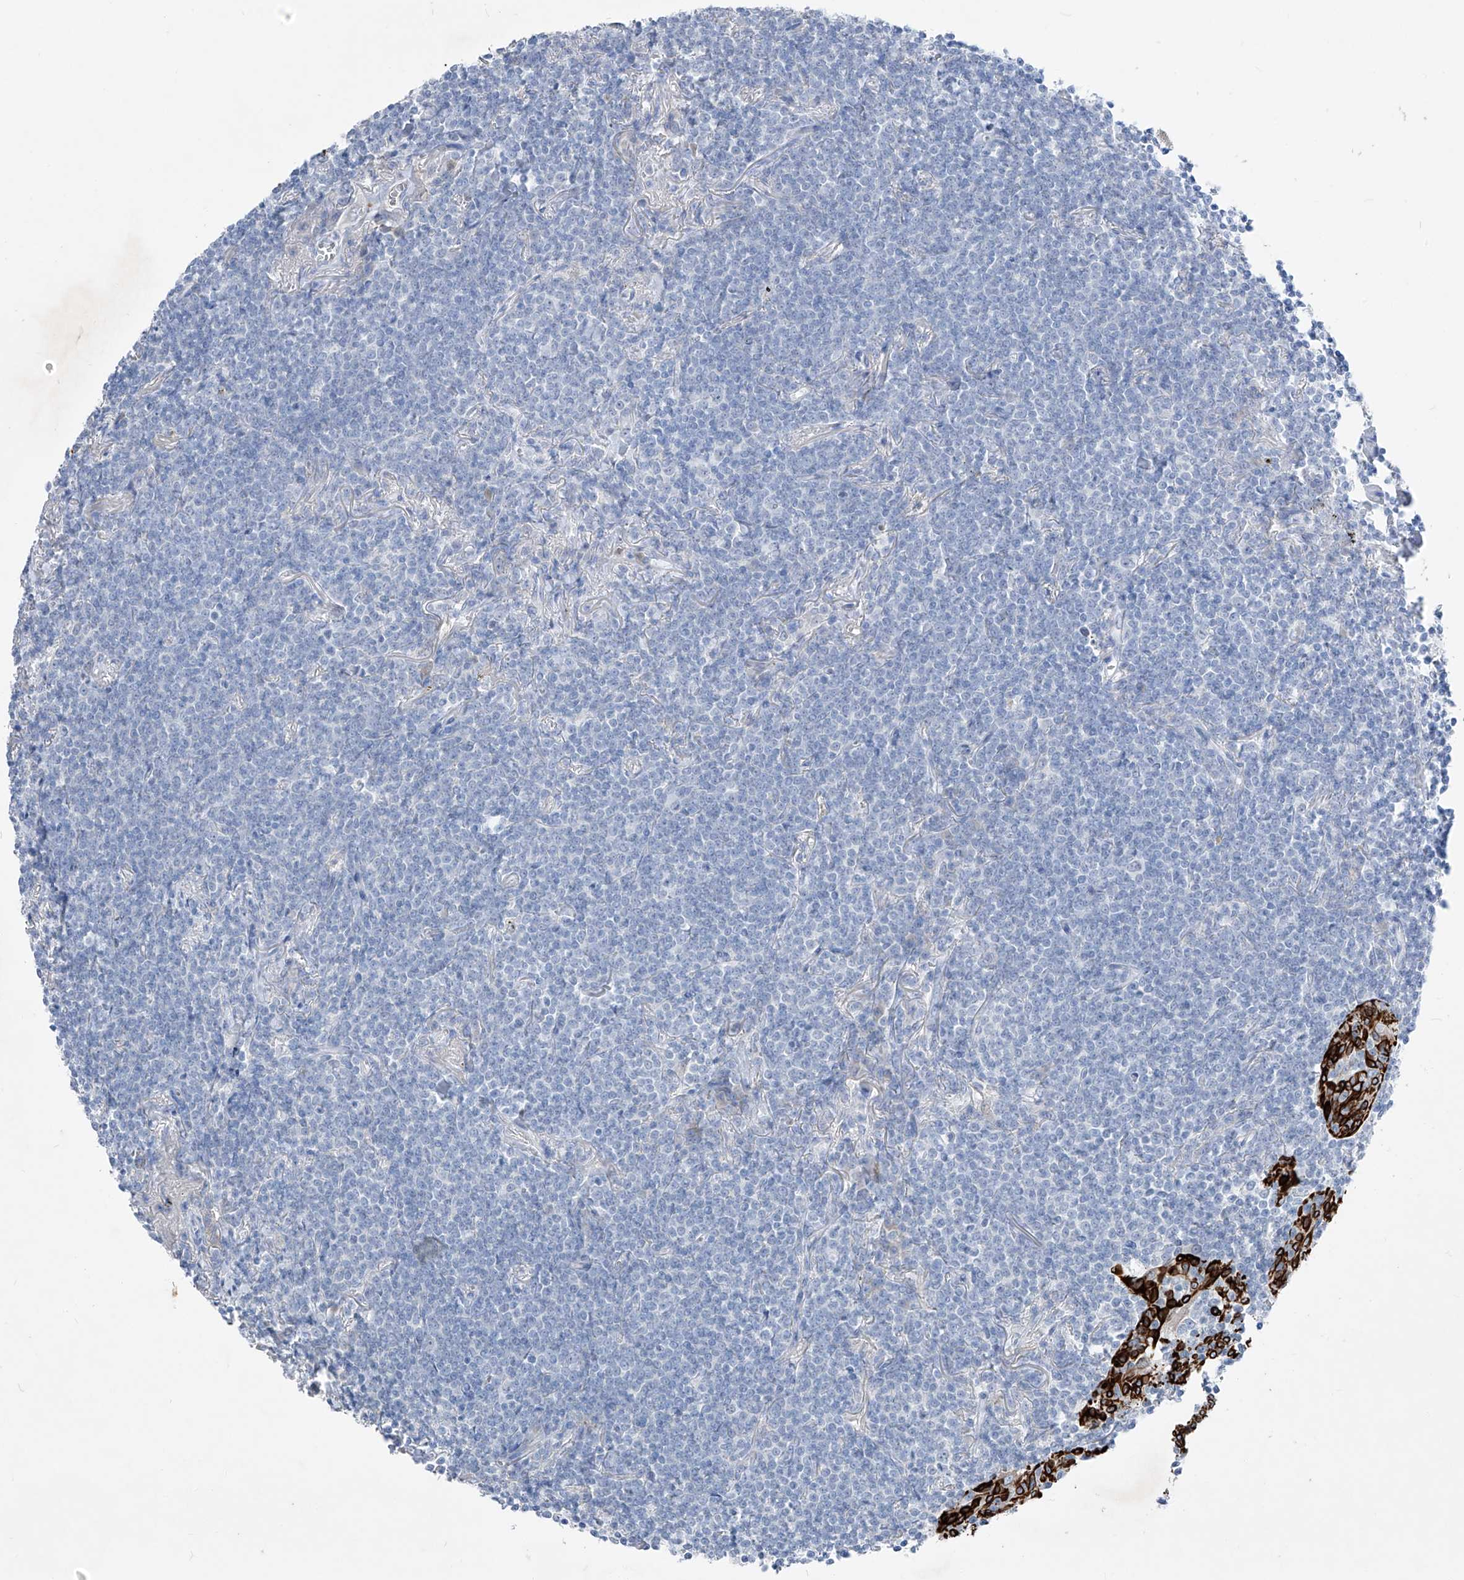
{"staining": {"intensity": "negative", "quantity": "none", "location": "none"}, "tissue": "lymphoma", "cell_type": "Tumor cells", "image_type": "cancer", "snomed": [{"axis": "morphology", "description": "Malignant lymphoma, non-Hodgkin's type, Low grade"}, {"axis": "topography", "description": "Lung"}], "caption": "IHC photomicrograph of low-grade malignant lymphoma, non-Hodgkin's type stained for a protein (brown), which shows no positivity in tumor cells.", "gene": "FRS3", "patient": {"sex": "female", "age": 71}}